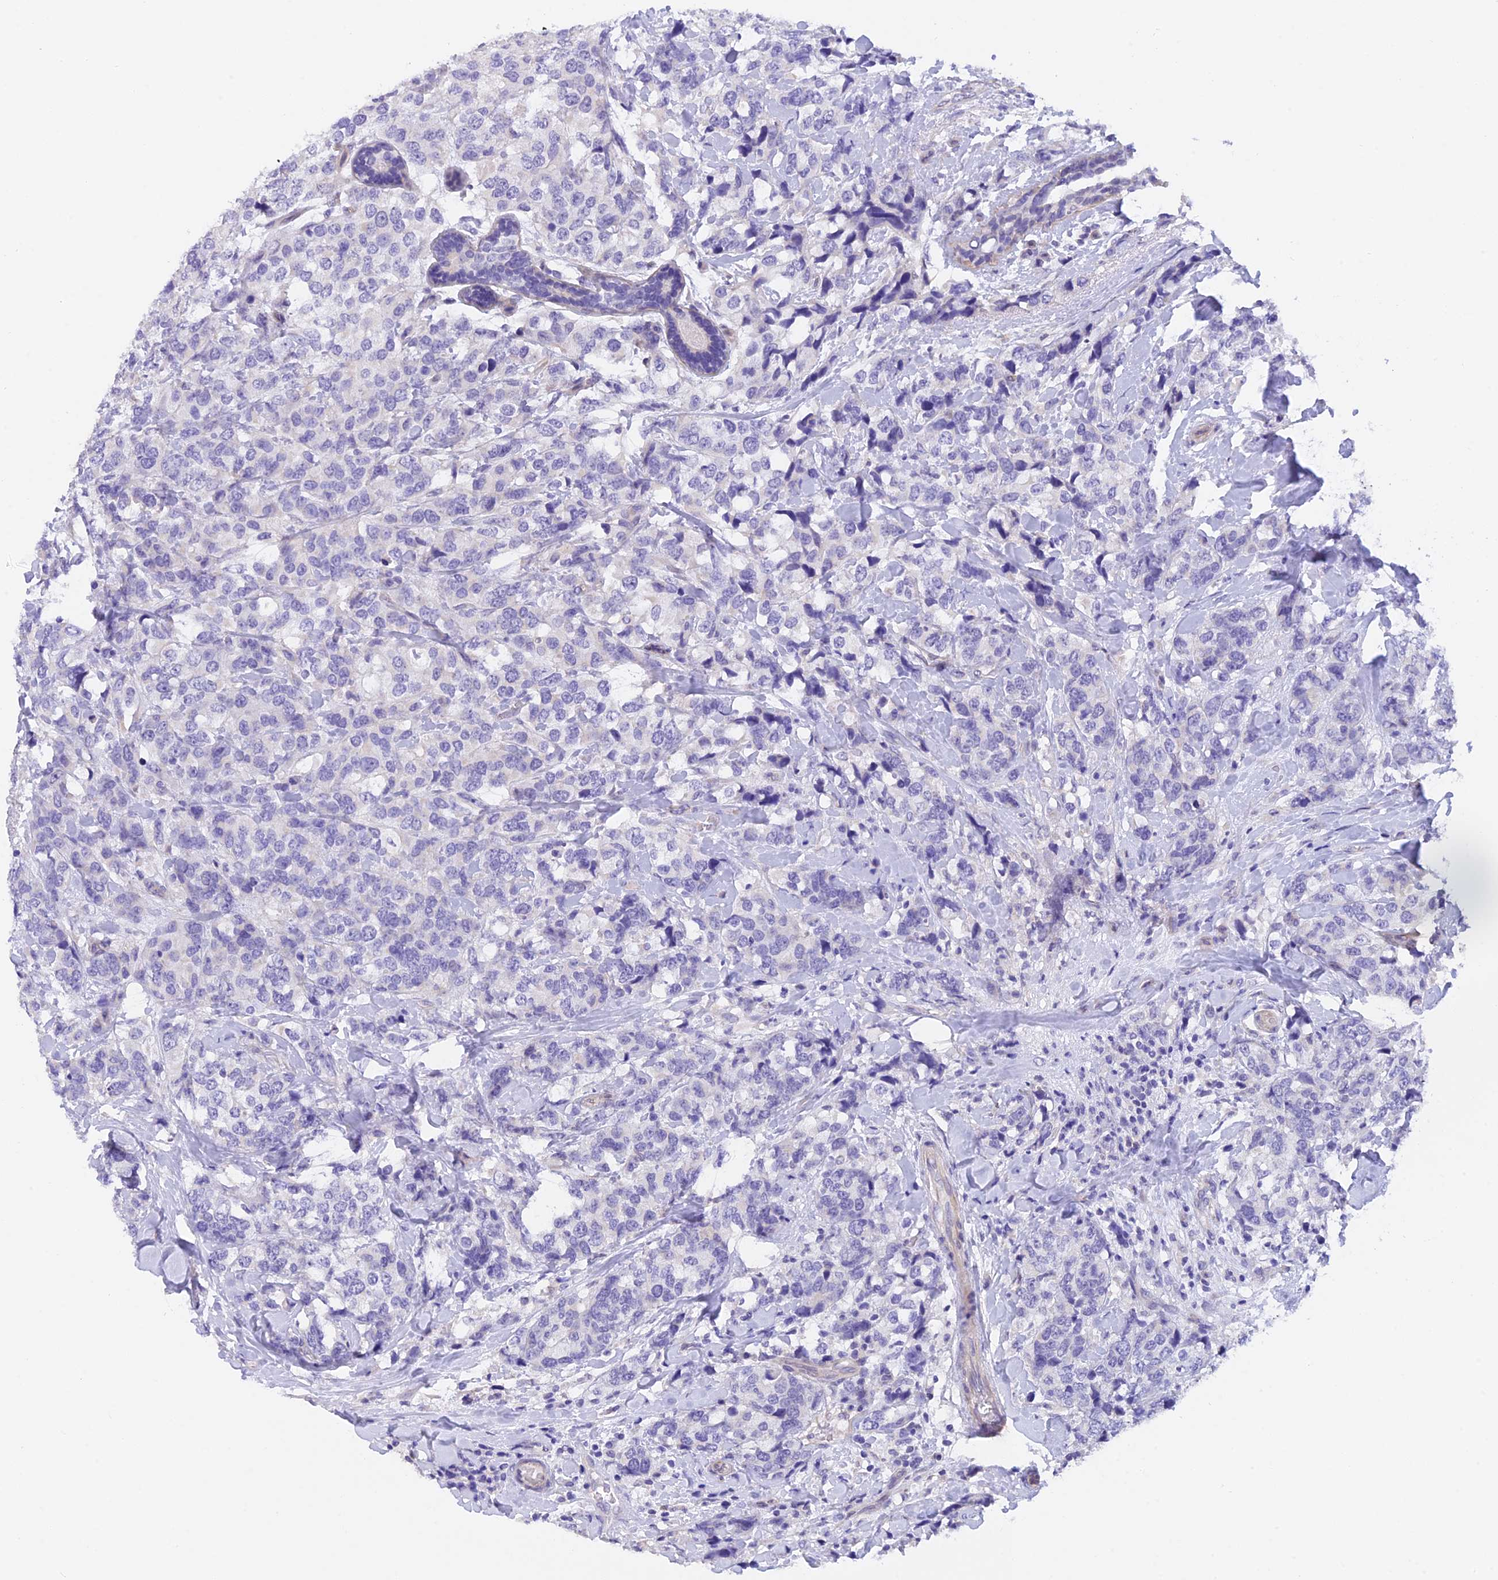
{"staining": {"intensity": "negative", "quantity": "none", "location": "none"}, "tissue": "breast cancer", "cell_type": "Tumor cells", "image_type": "cancer", "snomed": [{"axis": "morphology", "description": "Lobular carcinoma"}, {"axis": "topography", "description": "Breast"}], "caption": "High power microscopy photomicrograph of an immunohistochemistry (IHC) micrograph of breast cancer (lobular carcinoma), revealing no significant staining in tumor cells. (IHC, brightfield microscopy, high magnification).", "gene": "C17orf67", "patient": {"sex": "female", "age": 59}}